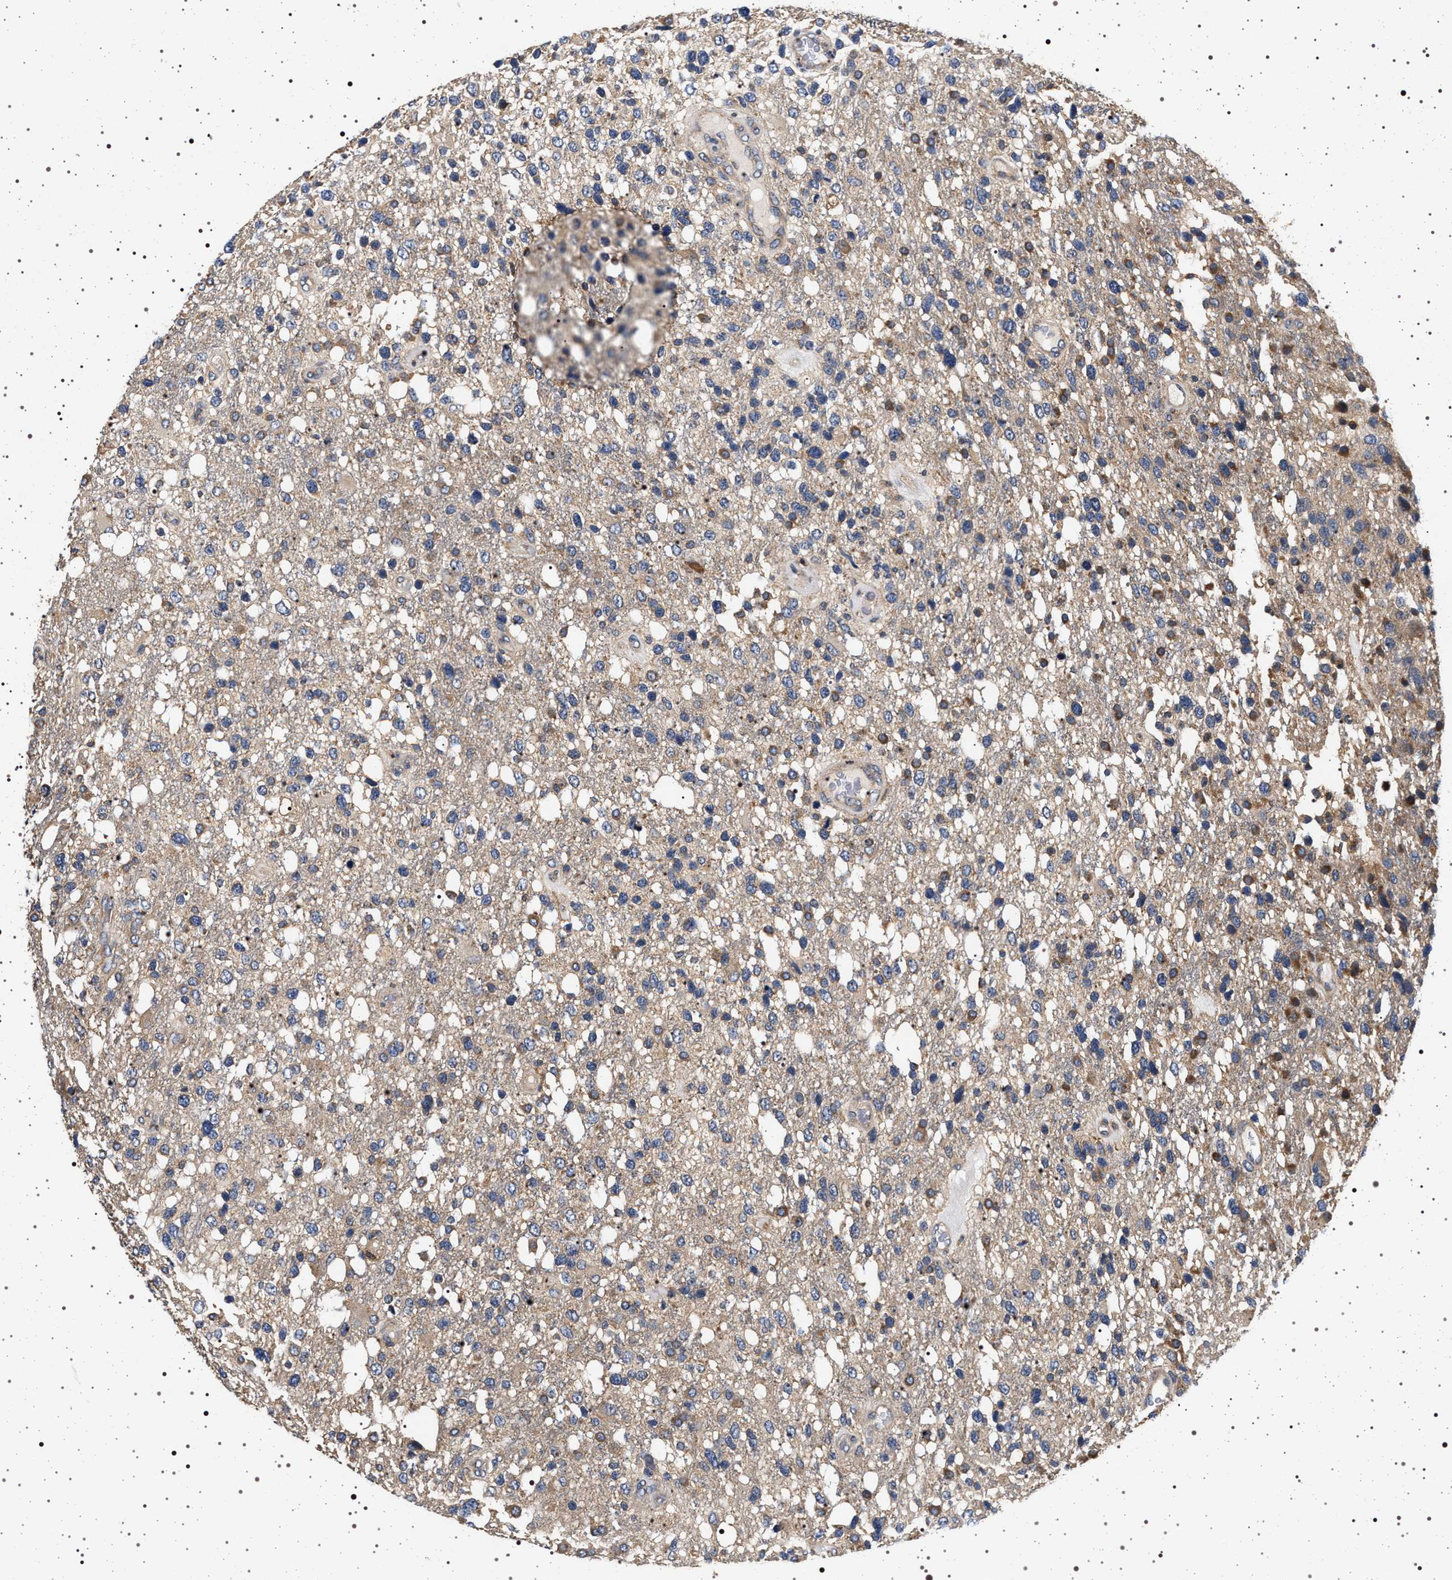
{"staining": {"intensity": "weak", "quantity": "<25%", "location": "cytoplasmic/membranous"}, "tissue": "glioma", "cell_type": "Tumor cells", "image_type": "cancer", "snomed": [{"axis": "morphology", "description": "Glioma, malignant, High grade"}, {"axis": "topography", "description": "Brain"}], "caption": "Tumor cells are negative for brown protein staining in glioma.", "gene": "DCBLD2", "patient": {"sex": "female", "age": 58}}